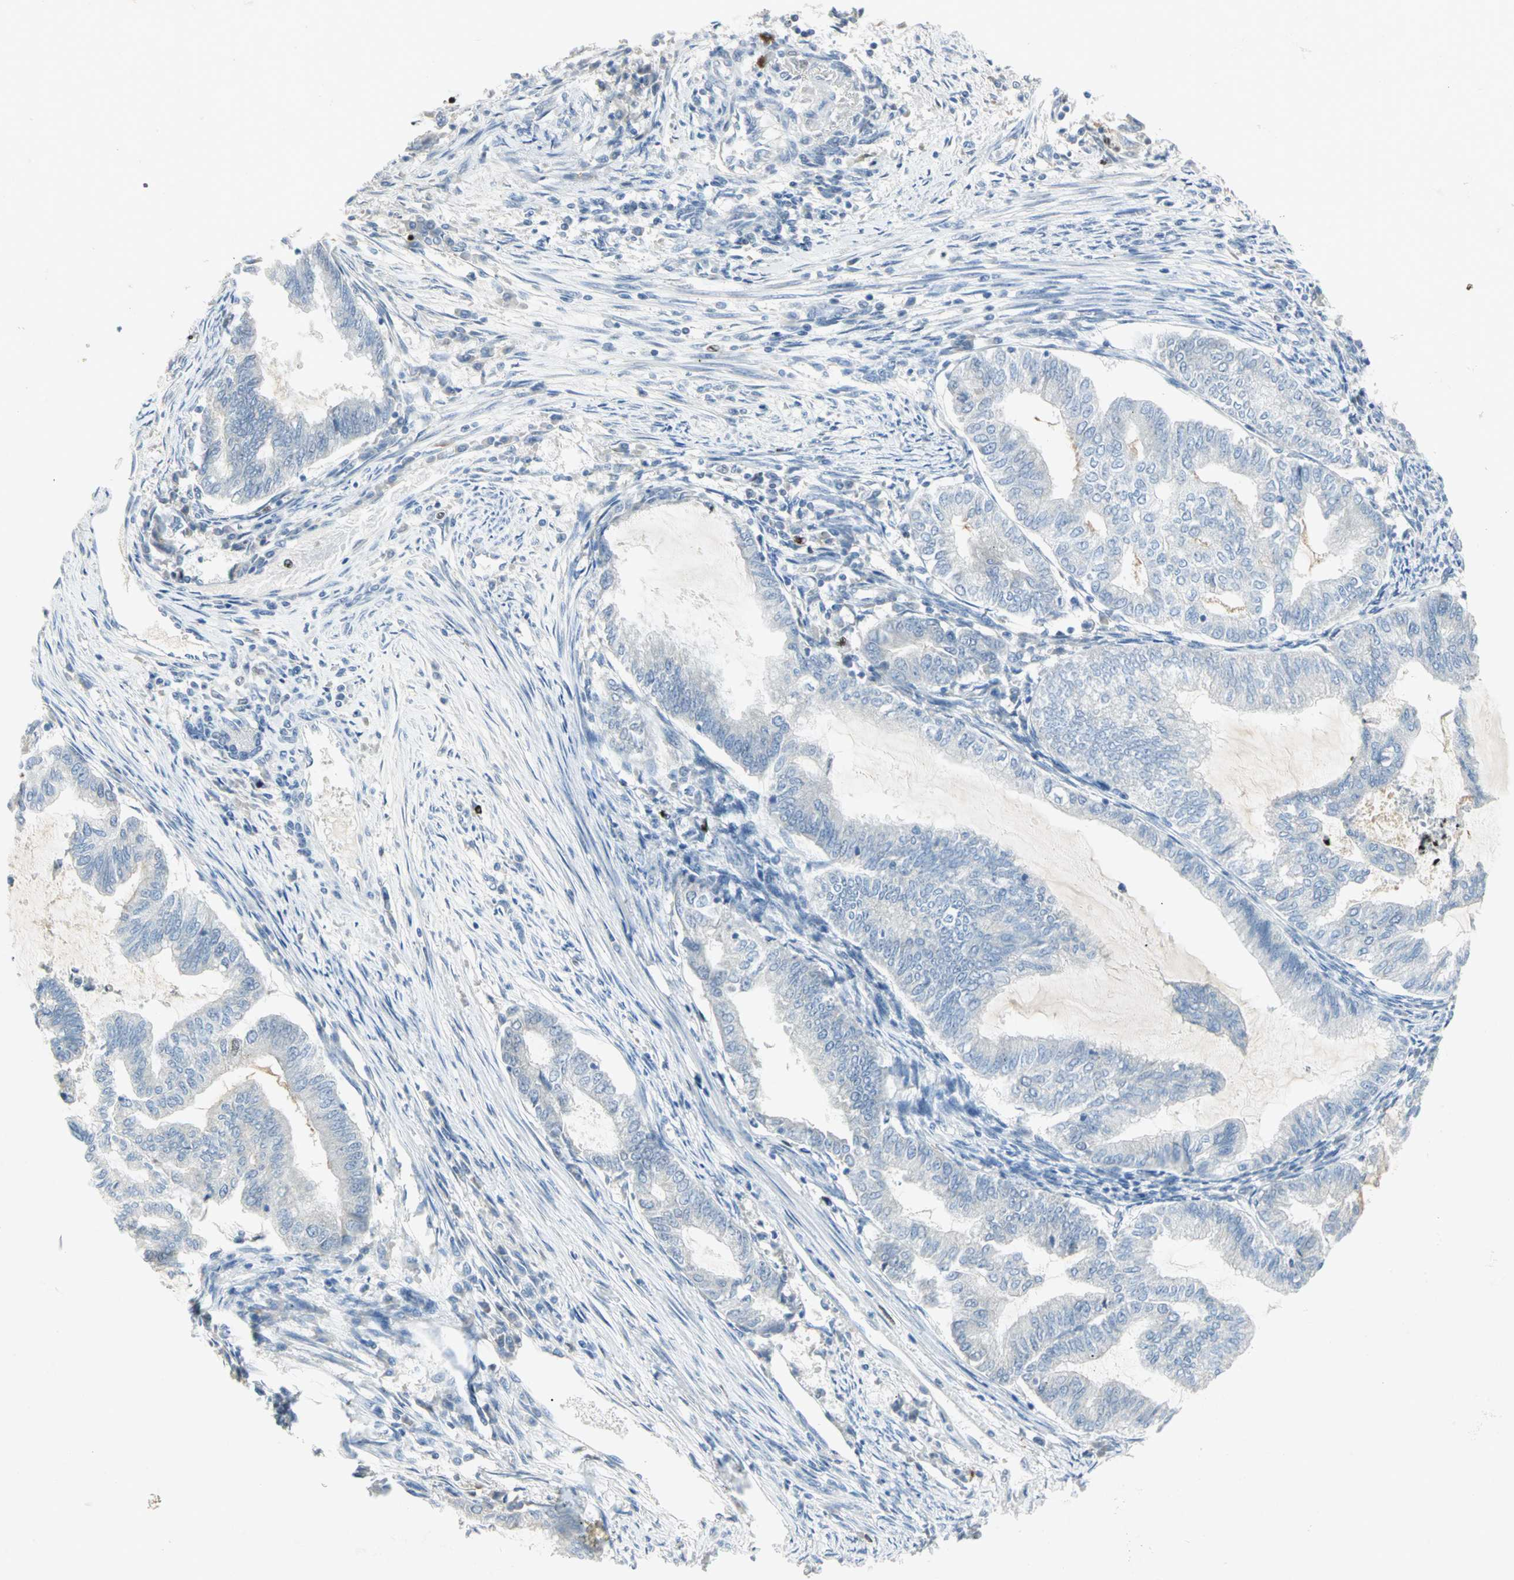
{"staining": {"intensity": "negative", "quantity": "none", "location": "none"}, "tissue": "endometrial cancer", "cell_type": "Tumor cells", "image_type": "cancer", "snomed": [{"axis": "morphology", "description": "Adenocarcinoma, NOS"}, {"axis": "topography", "description": "Endometrium"}], "caption": "Tumor cells show no significant protein positivity in endometrial cancer.", "gene": "BCL6", "patient": {"sex": "female", "age": 79}}